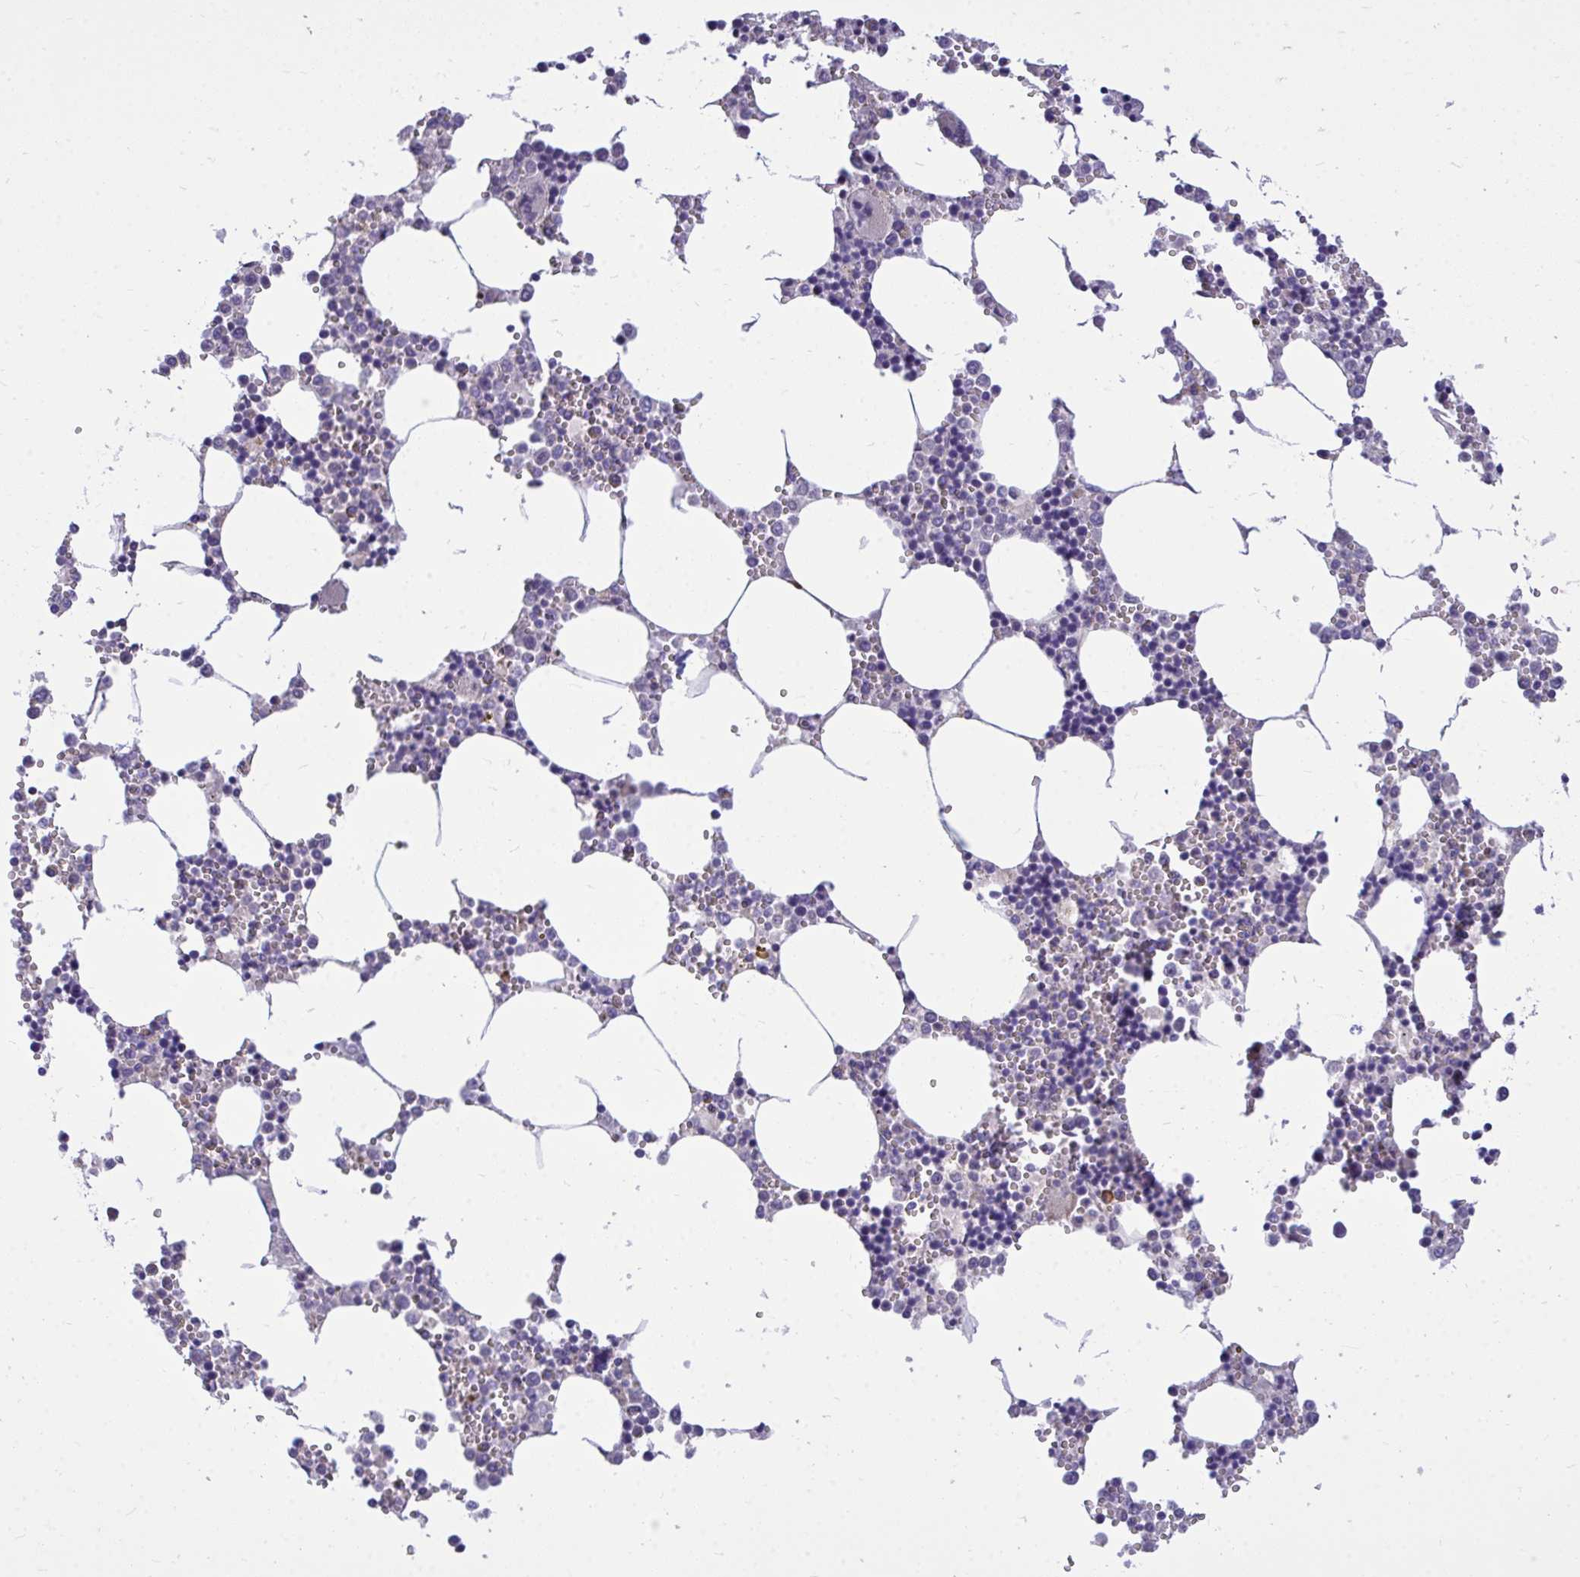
{"staining": {"intensity": "negative", "quantity": "none", "location": "none"}, "tissue": "bone marrow", "cell_type": "Hematopoietic cells", "image_type": "normal", "snomed": [{"axis": "morphology", "description": "Normal tissue, NOS"}, {"axis": "topography", "description": "Bone marrow"}], "caption": "Human bone marrow stained for a protein using IHC demonstrates no staining in hematopoietic cells.", "gene": "HMBOX1", "patient": {"sex": "male", "age": 54}}